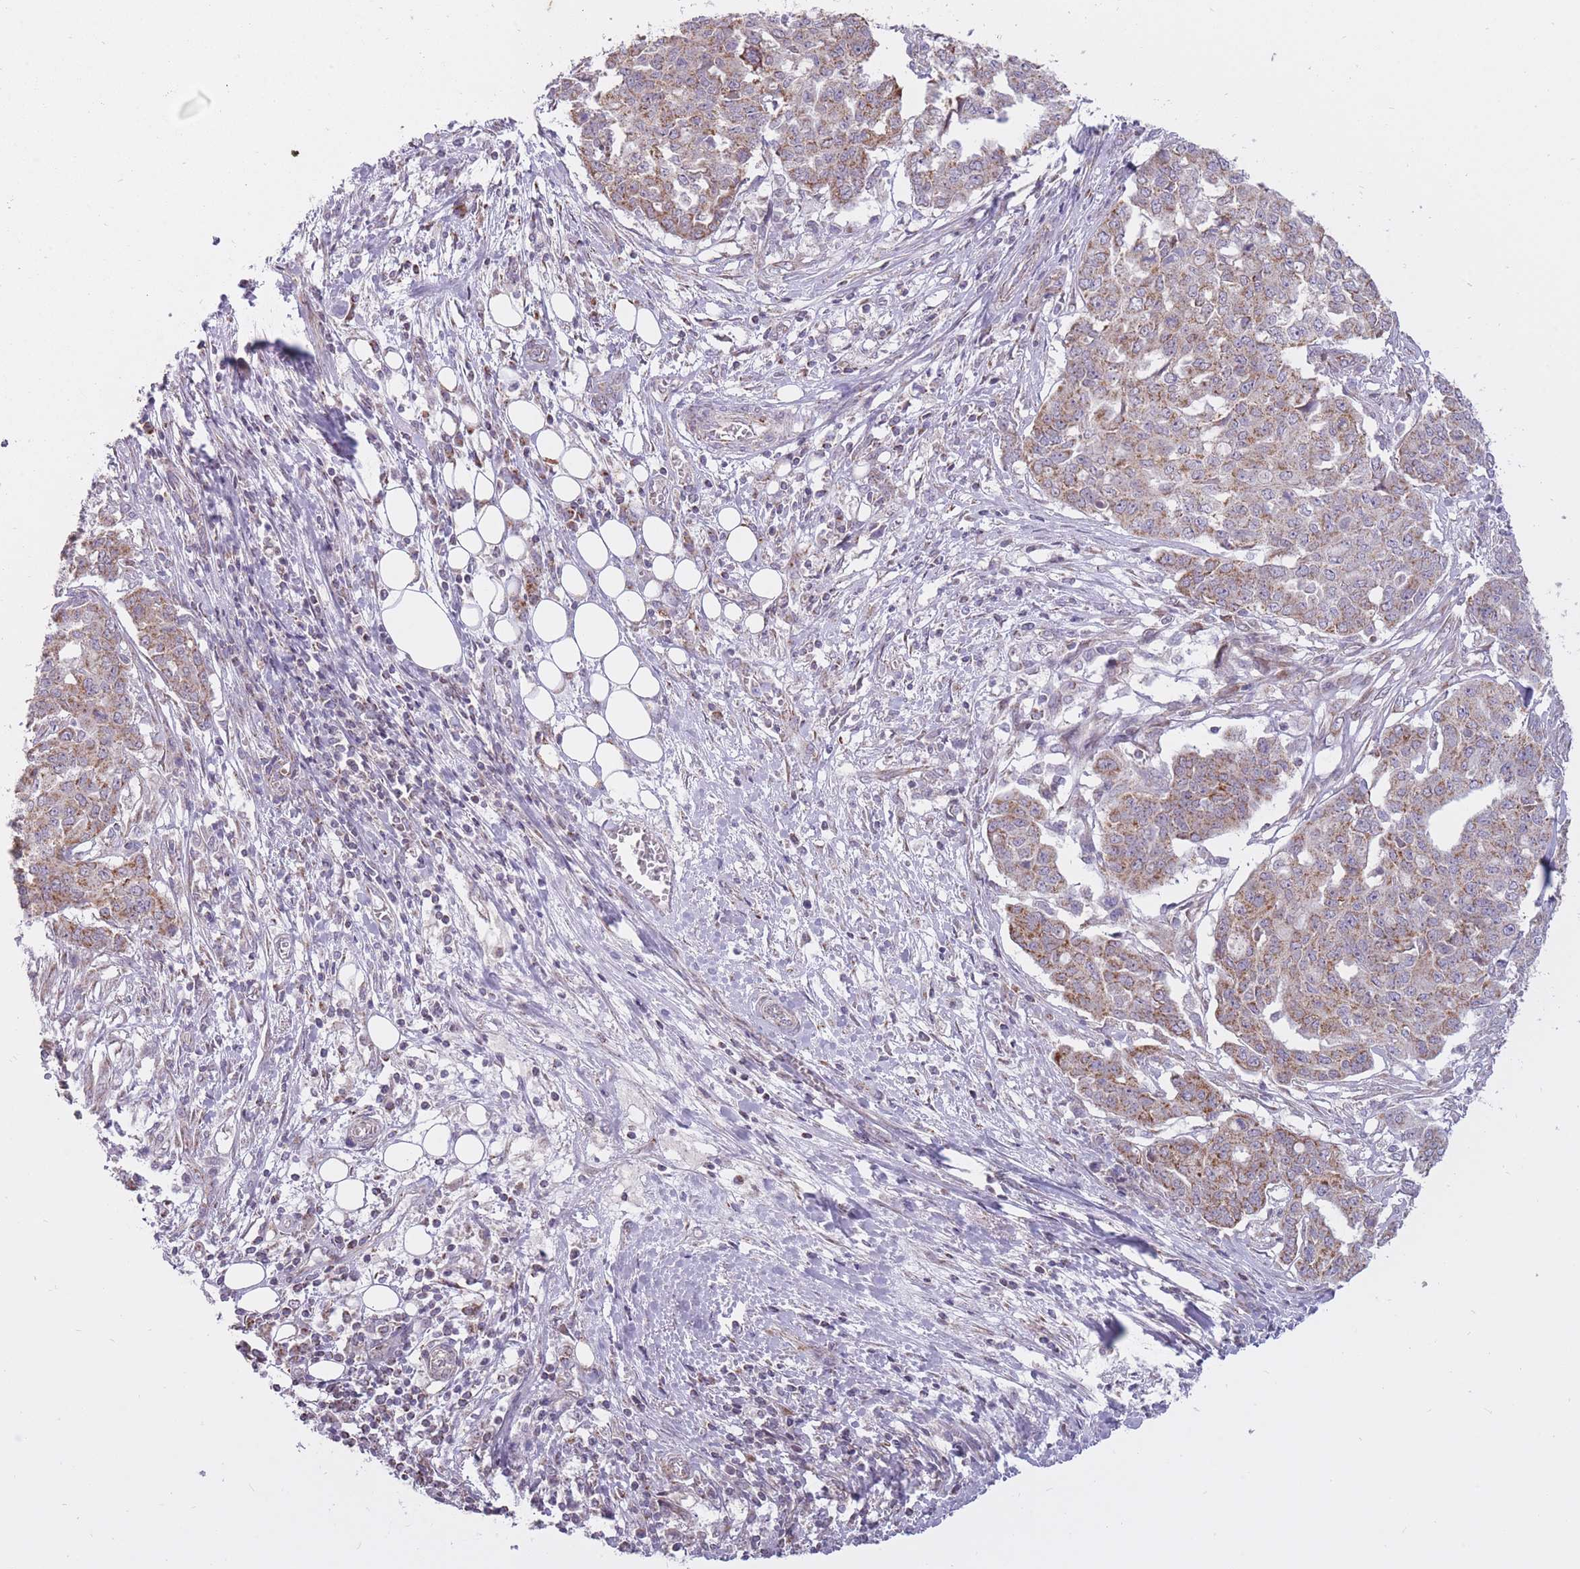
{"staining": {"intensity": "moderate", "quantity": "25%-75%", "location": "cytoplasmic/membranous"}, "tissue": "ovarian cancer", "cell_type": "Tumor cells", "image_type": "cancer", "snomed": [{"axis": "morphology", "description": "Cystadenocarcinoma, serous, NOS"}, {"axis": "topography", "description": "Soft tissue"}, {"axis": "topography", "description": "Ovary"}], "caption": "An immunohistochemistry (IHC) histopathology image of neoplastic tissue is shown. Protein staining in brown labels moderate cytoplasmic/membranous positivity in ovarian serous cystadenocarcinoma within tumor cells.", "gene": "LIN7C", "patient": {"sex": "female", "age": 57}}